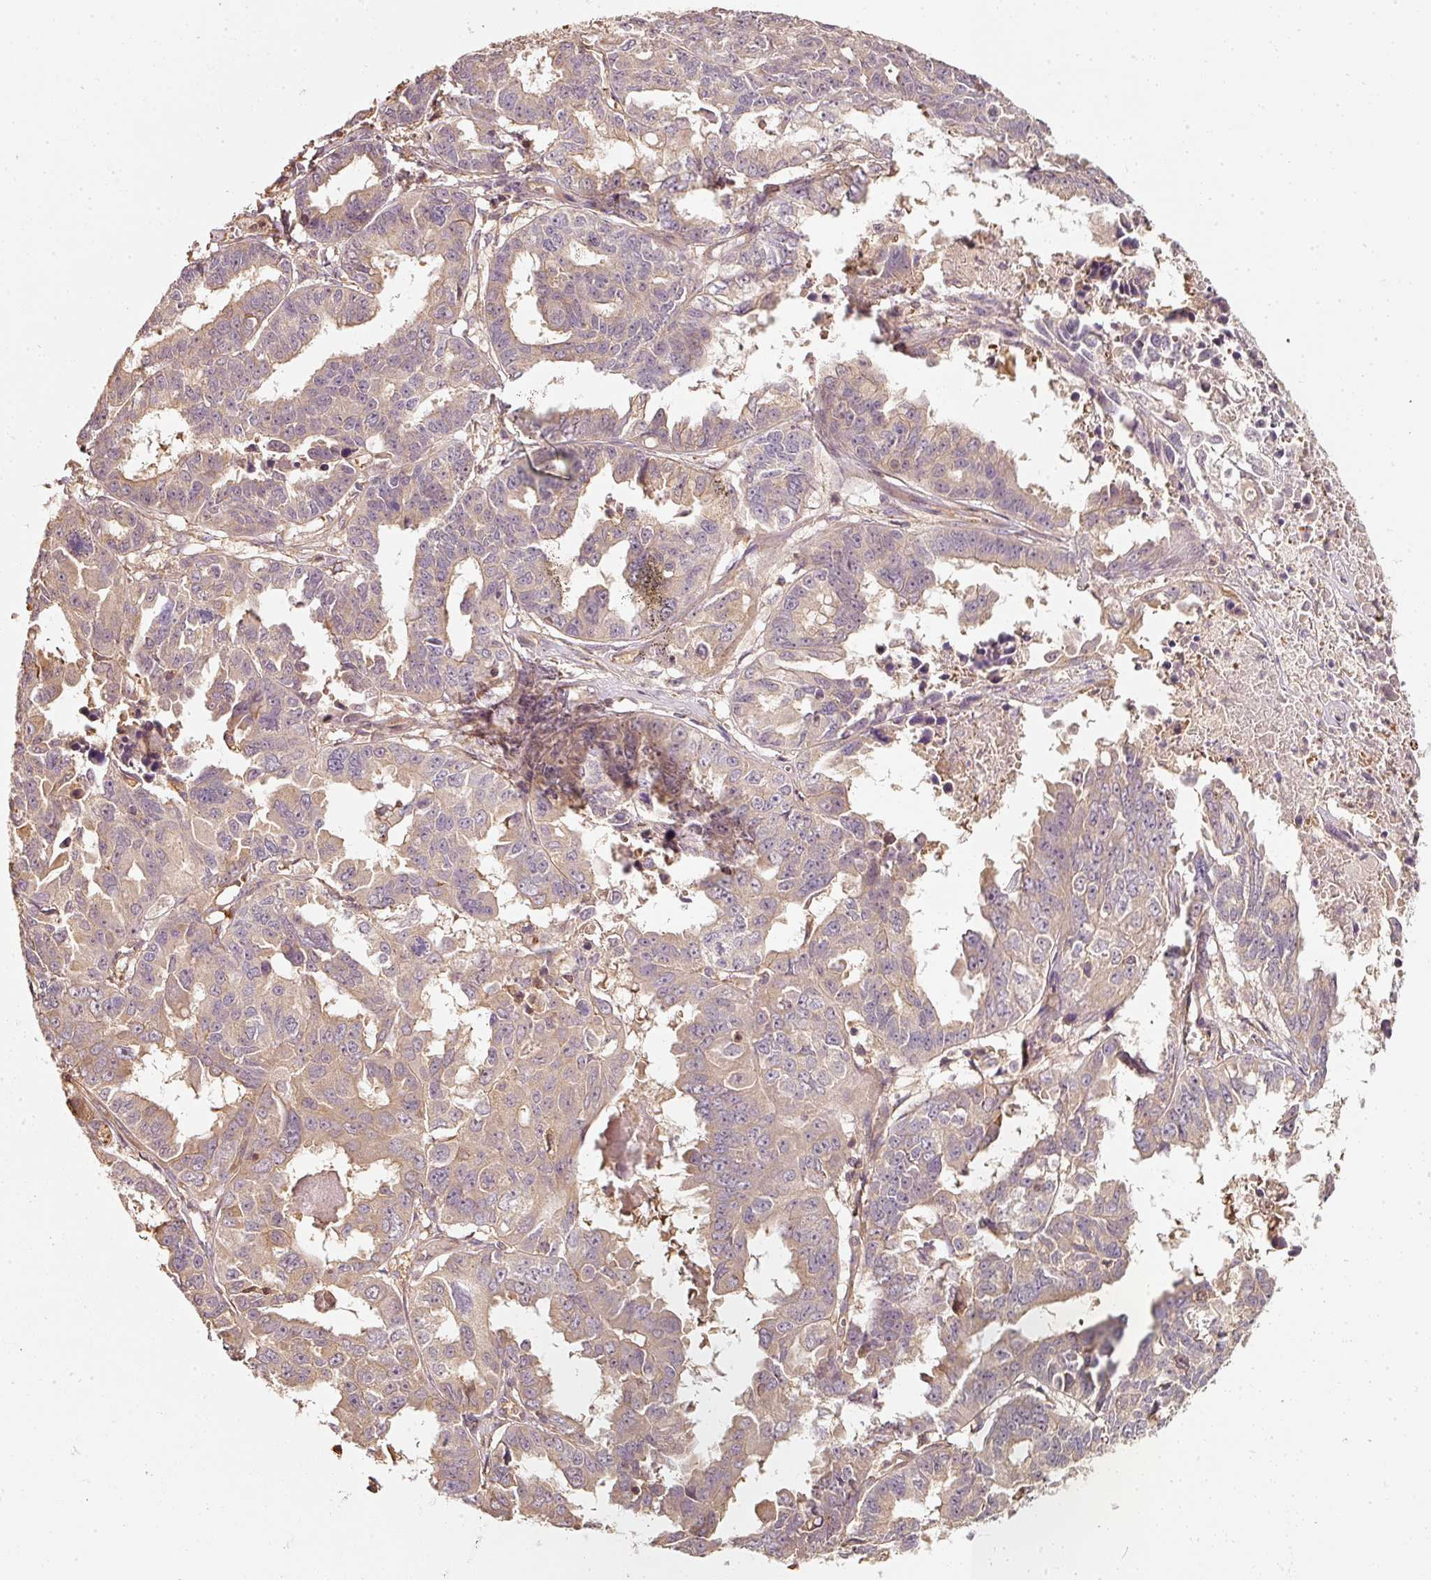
{"staining": {"intensity": "weak", "quantity": ">75%", "location": "cytoplasmic/membranous"}, "tissue": "ovarian cancer", "cell_type": "Tumor cells", "image_type": "cancer", "snomed": [{"axis": "morphology", "description": "Adenocarcinoma, NOS"}, {"axis": "morphology", "description": "Carcinoma, endometroid"}, {"axis": "topography", "description": "Ovary"}], "caption": "This histopathology image shows ovarian cancer (endometroid carcinoma) stained with immunohistochemistry (IHC) to label a protein in brown. The cytoplasmic/membranous of tumor cells show weak positivity for the protein. Nuclei are counter-stained blue.", "gene": "CEP95", "patient": {"sex": "female", "age": 72}}